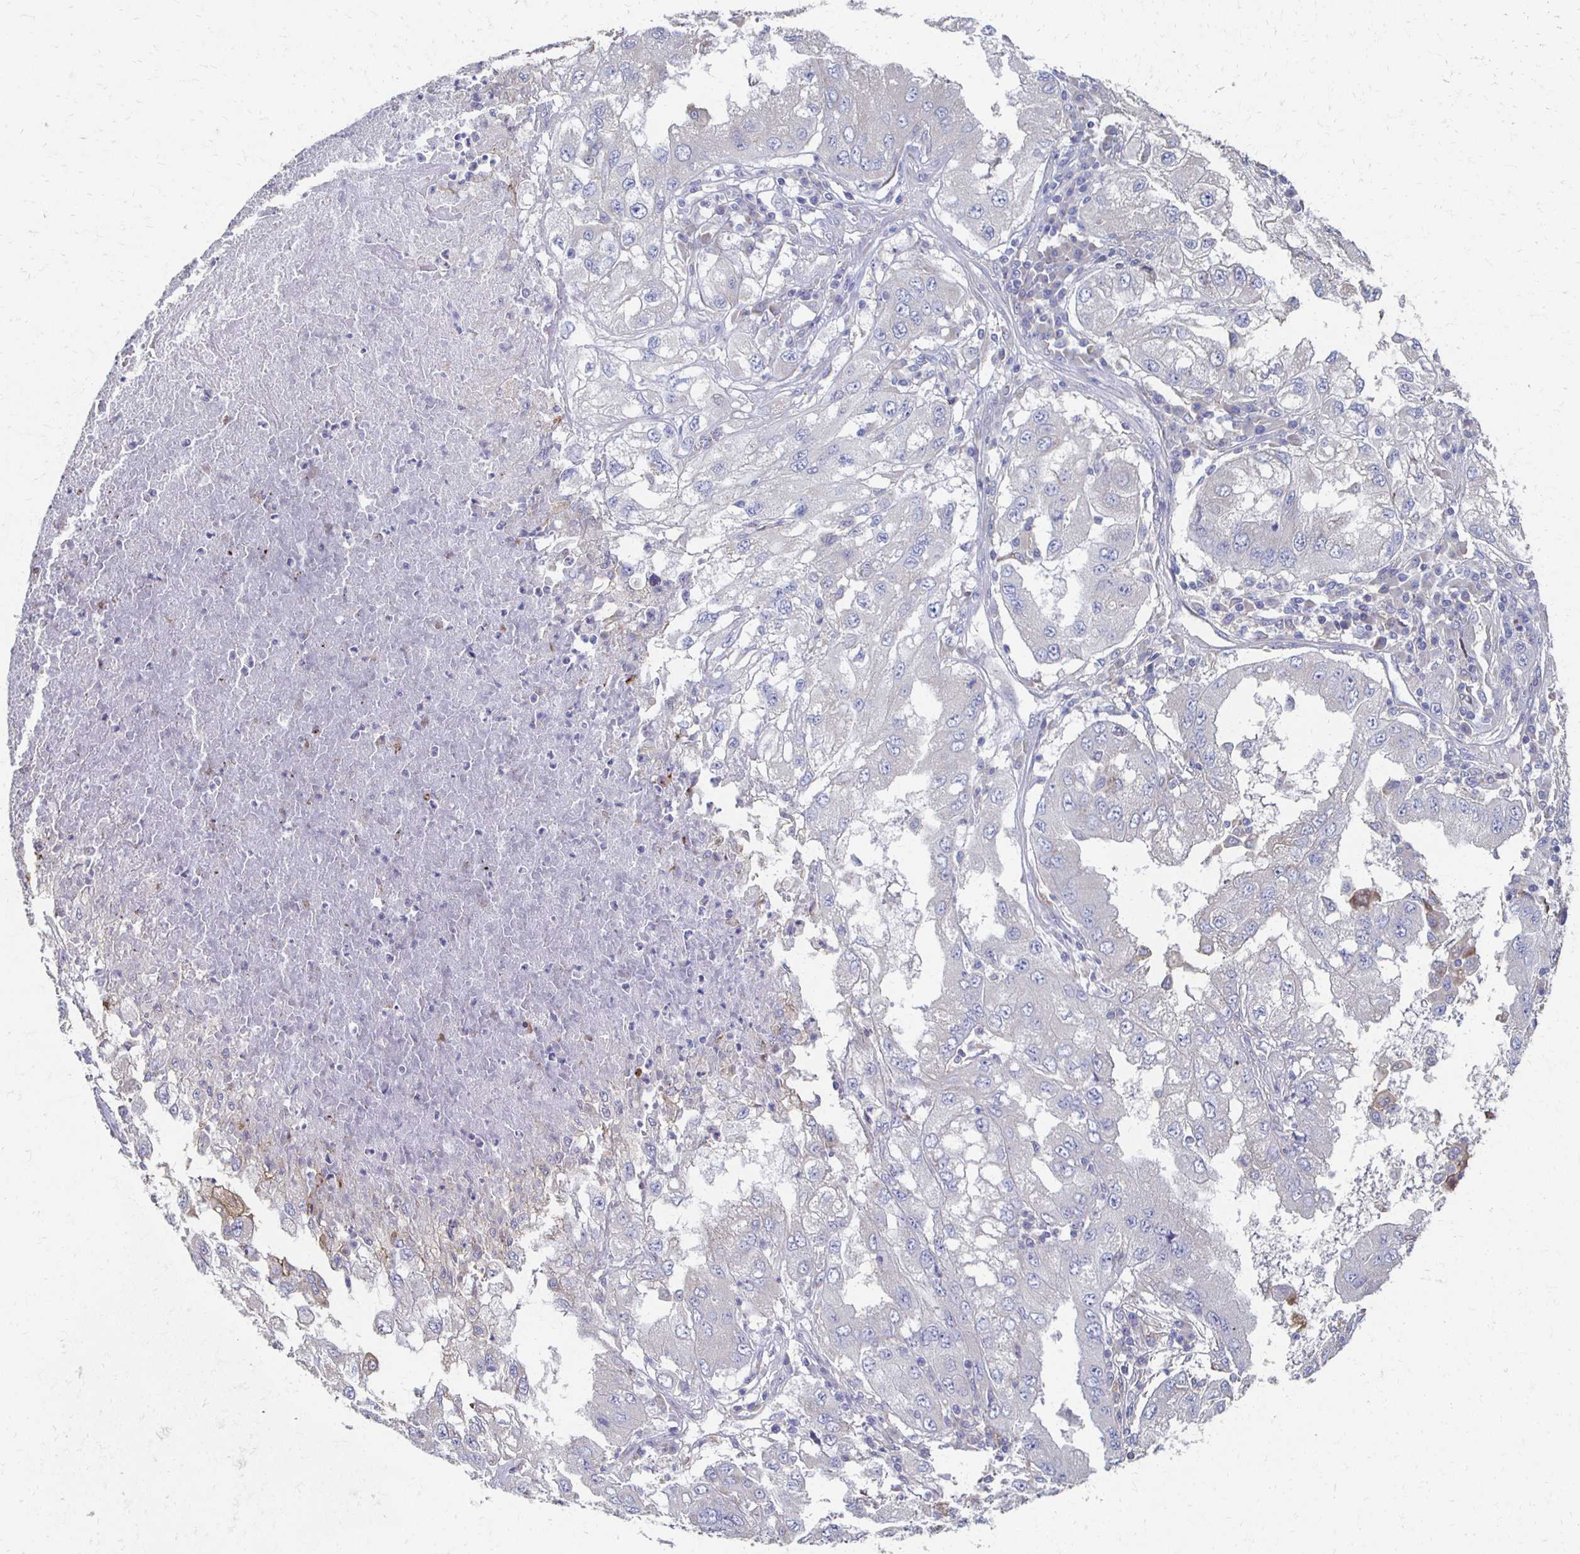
{"staining": {"intensity": "negative", "quantity": "none", "location": "none"}, "tissue": "lung cancer", "cell_type": "Tumor cells", "image_type": "cancer", "snomed": [{"axis": "morphology", "description": "Adenocarcinoma, NOS"}, {"axis": "morphology", "description": "Adenocarcinoma primary or metastatic"}, {"axis": "topography", "description": "Lung"}], "caption": "High magnification brightfield microscopy of adenocarcinoma primary or metastatic (lung) stained with DAB (brown) and counterstained with hematoxylin (blue): tumor cells show no significant staining.", "gene": "CX3CR1", "patient": {"sex": "male", "age": 74}}